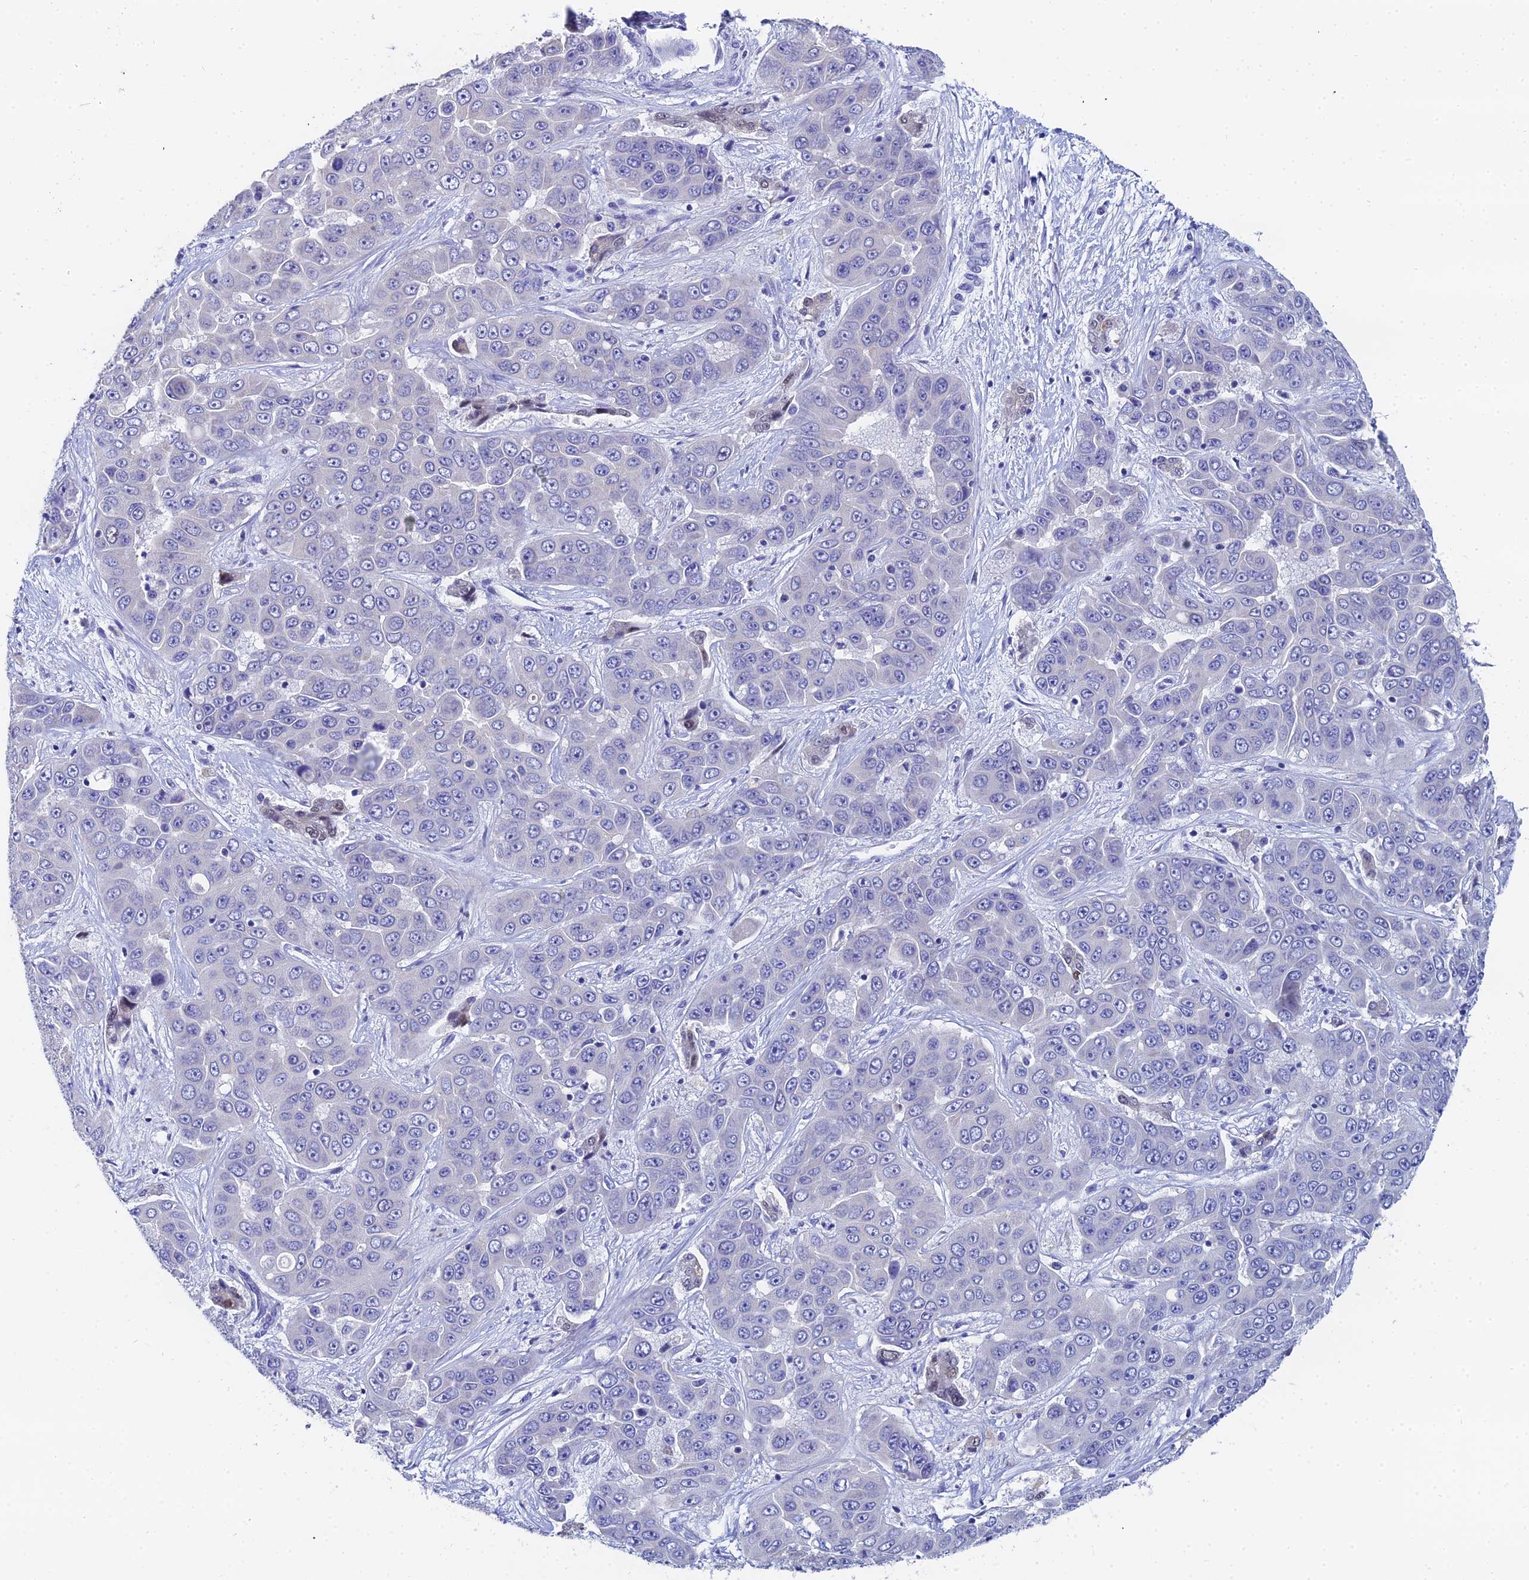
{"staining": {"intensity": "negative", "quantity": "none", "location": "none"}, "tissue": "liver cancer", "cell_type": "Tumor cells", "image_type": "cancer", "snomed": [{"axis": "morphology", "description": "Cholangiocarcinoma"}, {"axis": "topography", "description": "Liver"}], "caption": "This is an immunohistochemistry photomicrograph of liver cancer (cholangiocarcinoma). There is no expression in tumor cells.", "gene": "OCM", "patient": {"sex": "female", "age": 52}}